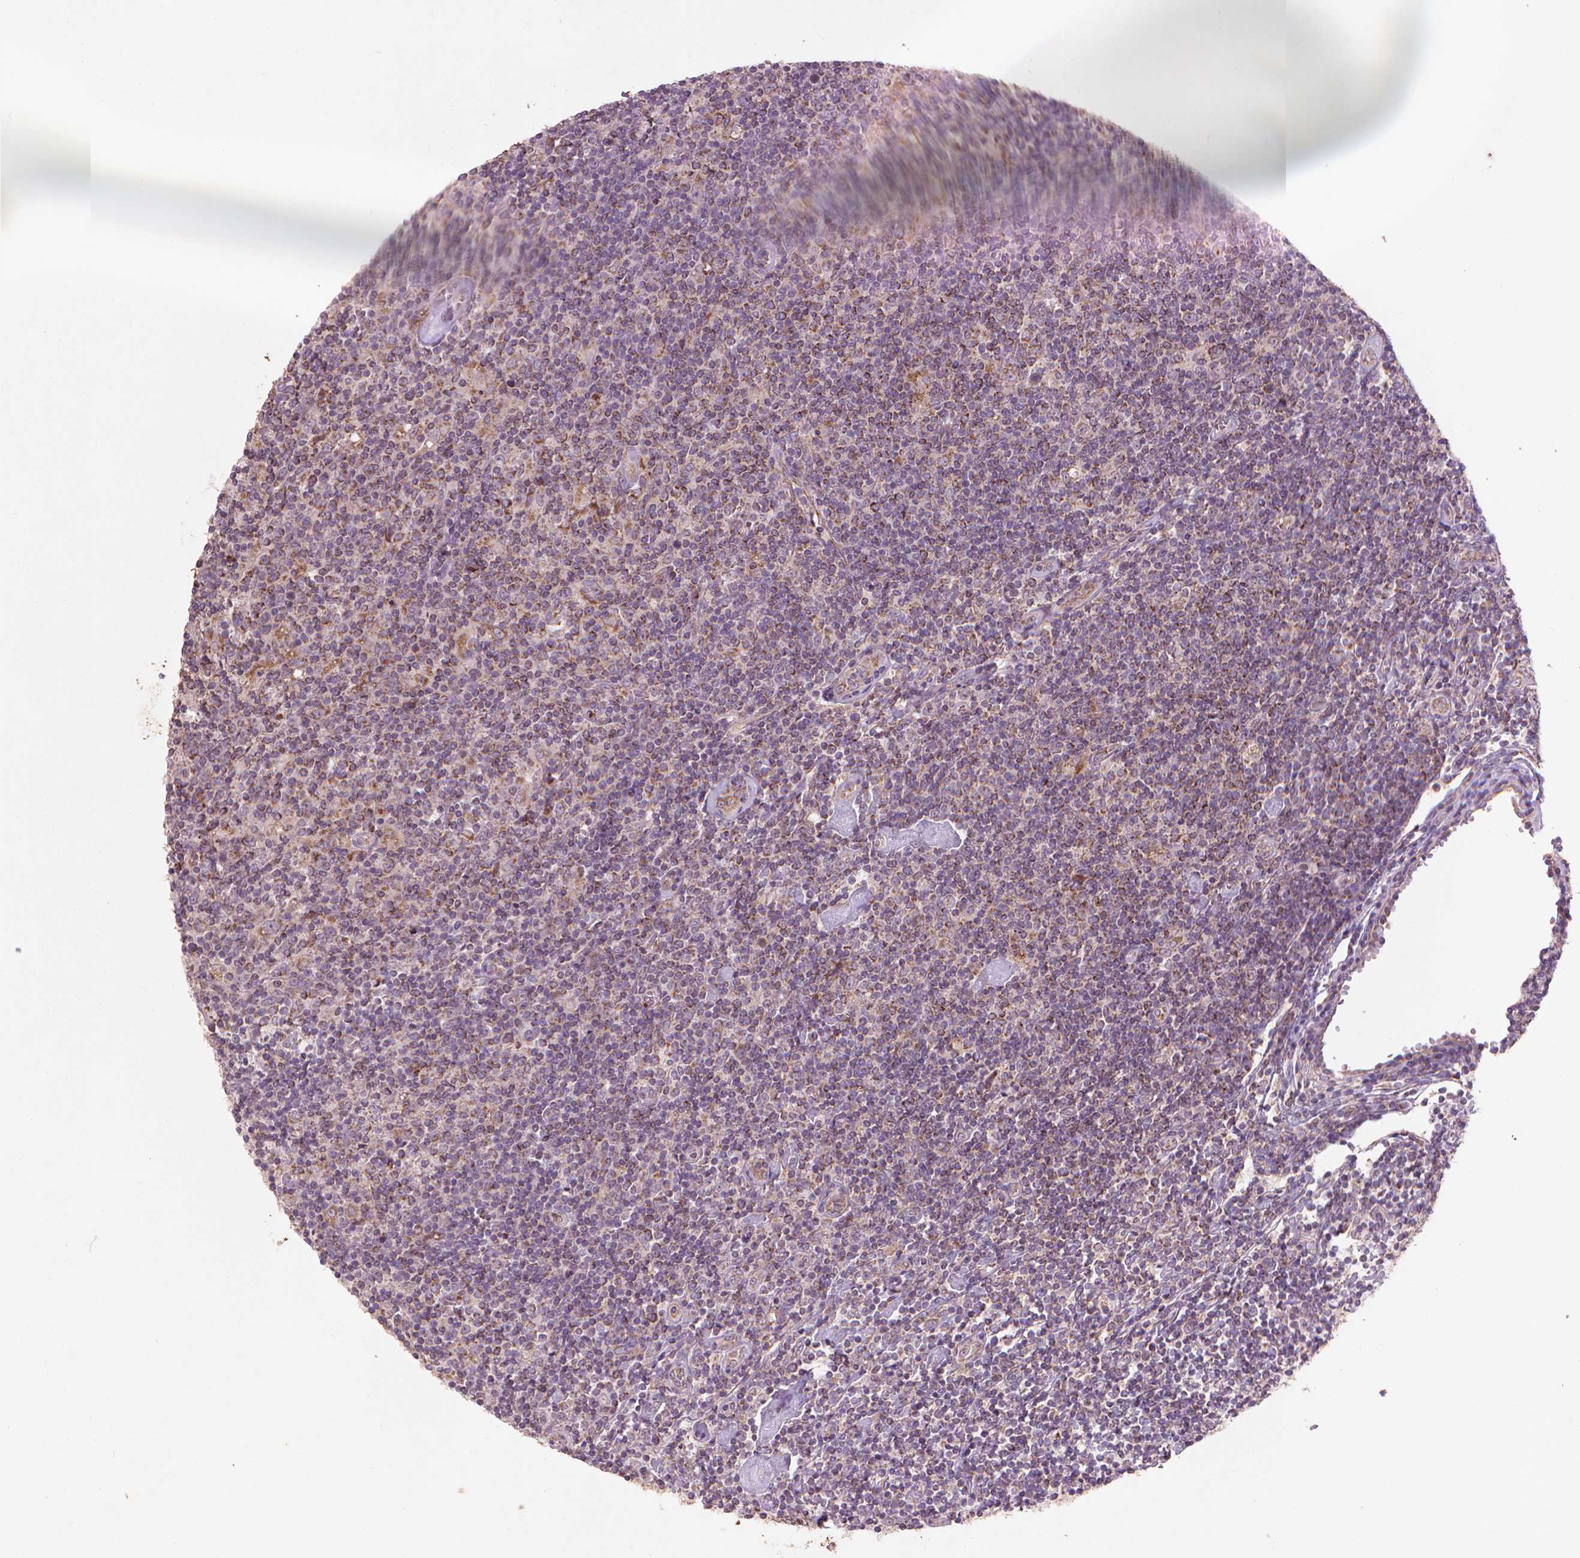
{"staining": {"intensity": "weak", "quantity": "25%-75%", "location": "cytoplasmic/membranous"}, "tissue": "lymphoma", "cell_type": "Tumor cells", "image_type": "cancer", "snomed": [{"axis": "morphology", "description": "Hodgkin's disease, NOS"}, {"axis": "topography", "description": "Lymph node"}], "caption": "Immunohistochemical staining of human lymphoma demonstrates low levels of weak cytoplasmic/membranous staining in approximately 25%-75% of tumor cells.", "gene": "NLRX1", "patient": {"sex": "male", "age": 40}}